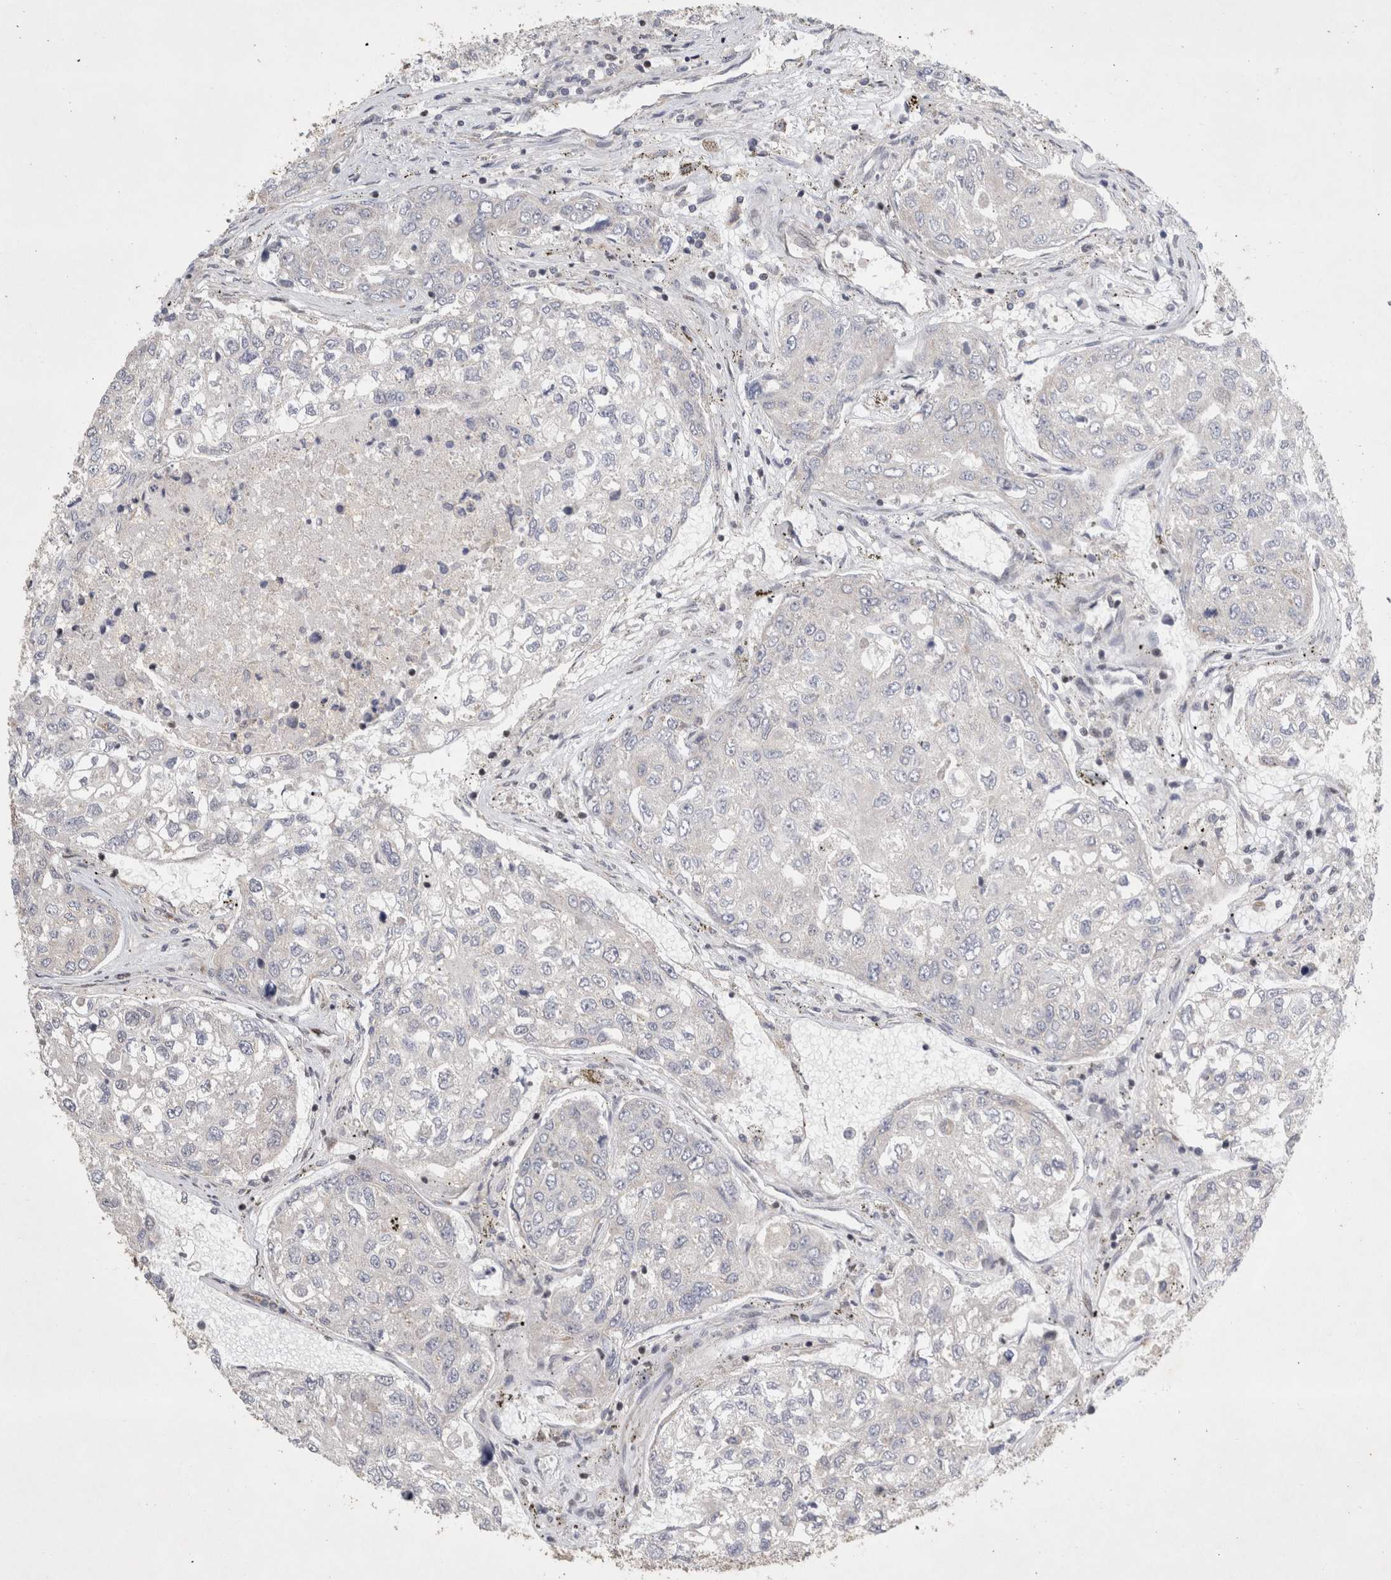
{"staining": {"intensity": "negative", "quantity": "none", "location": "none"}, "tissue": "urothelial cancer", "cell_type": "Tumor cells", "image_type": "cancer", "snomed": [{"axis": "morphology", "description": "Urothelial carcinoma, High grade"}, {"axis": "topography", "description": "Lymph node"}, {"axis": "topography", "description": "Urinary bladder"}], "caption": "High-grade urothelial carcinoma was stained to show a protein in brown. There is no significant staining in tumor cells.", "gene": "C8orf58", "patient": {"sex": "male", "age": 51}}